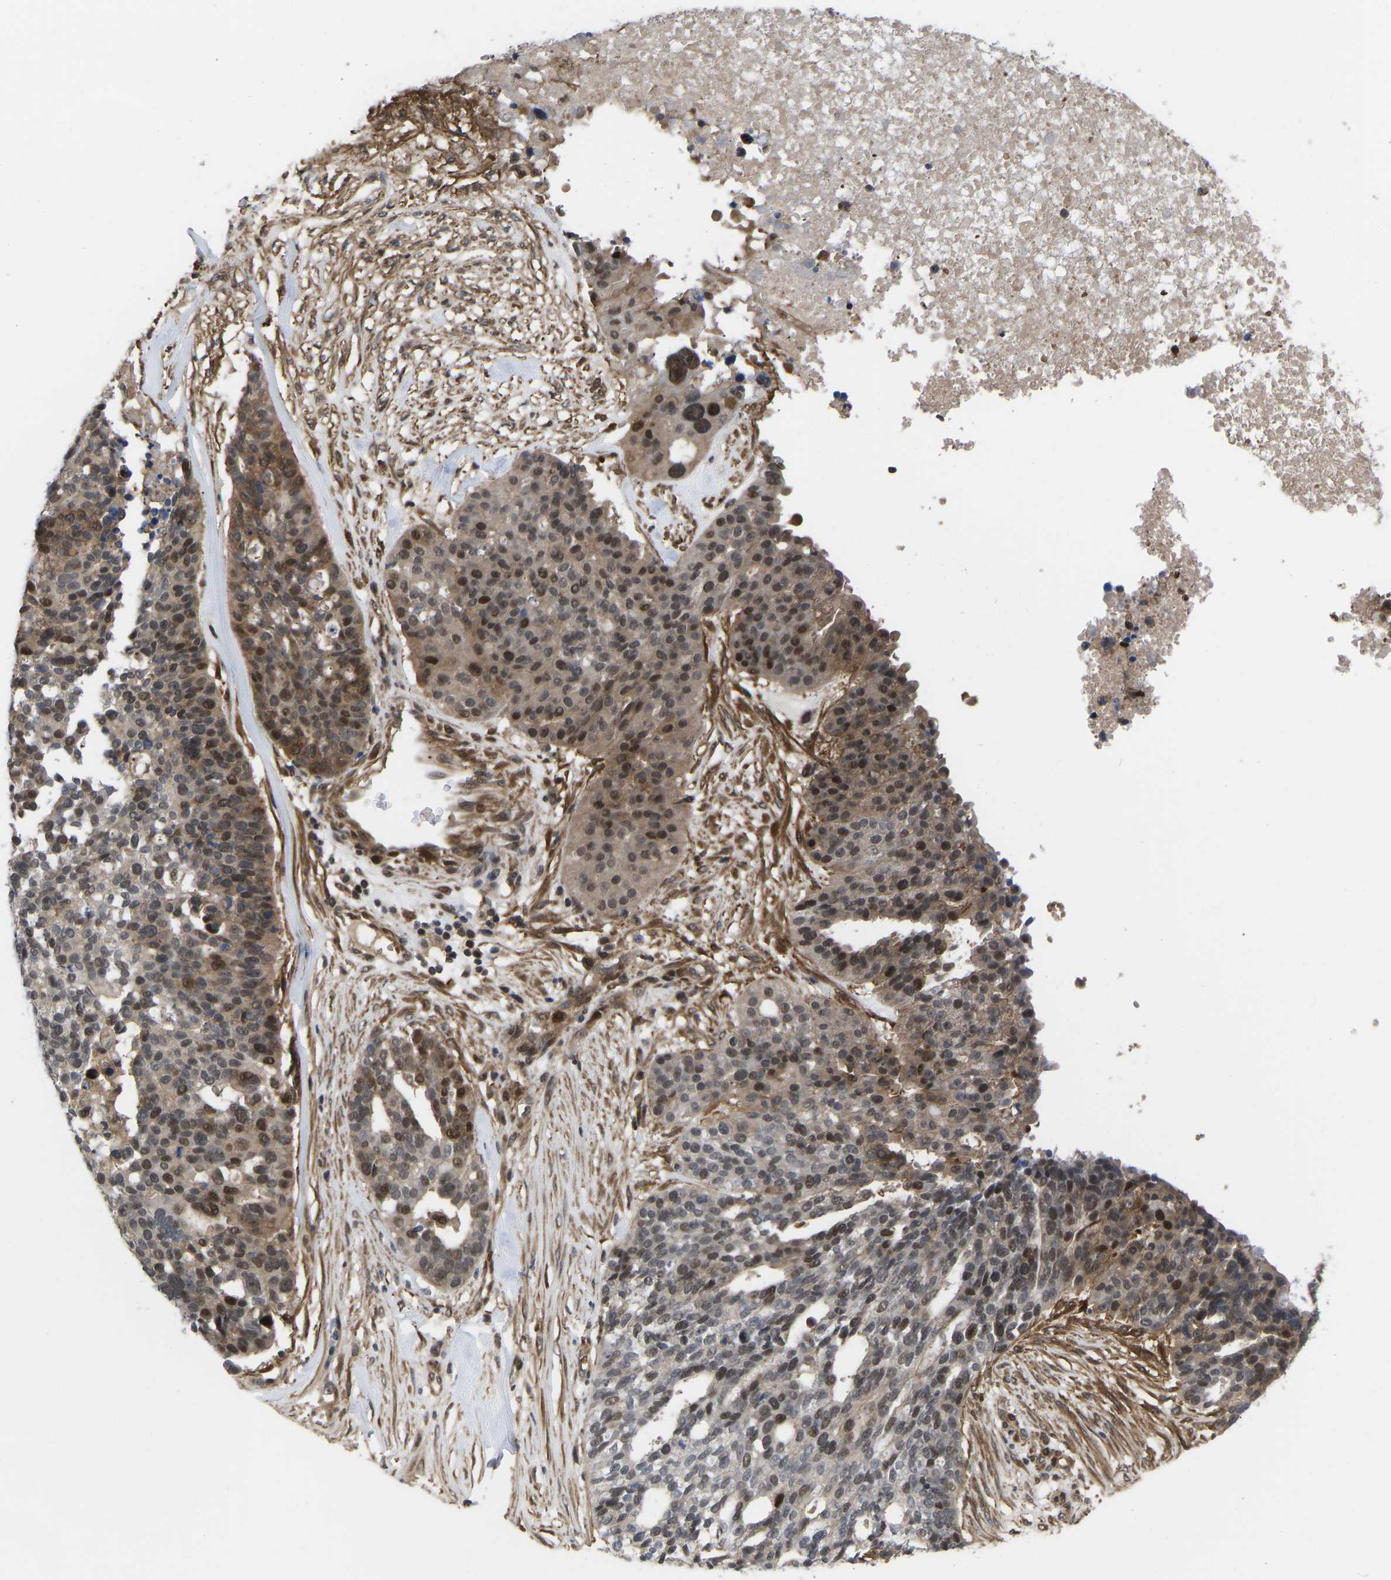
{"staining": {"intensity": "moderate", "quantity": "25%-75%", "location": "cytoplasmic/membranous,nuclear"}, "tissue": "ovarian cancer", "cell_type": "Tumor cells", "image_type": "cancer", "snomed": [{"axis": "morphology", "description": "Cystadenocarcinoma, serous, NOS"}, {"axis": "topography", "description": "Ovary"}], "caption": "Protein expression by immunohistochemistry (IHC) displays moderate cytoplasmic/membranous and nuclear staining in about 25%-75% of tumor cells in ovarian cancer. (Brightfield microscopy of DAB IHC at high magnification).", "gene": "CYP7B1", "patient": {"sex": "female", "age": 59}}